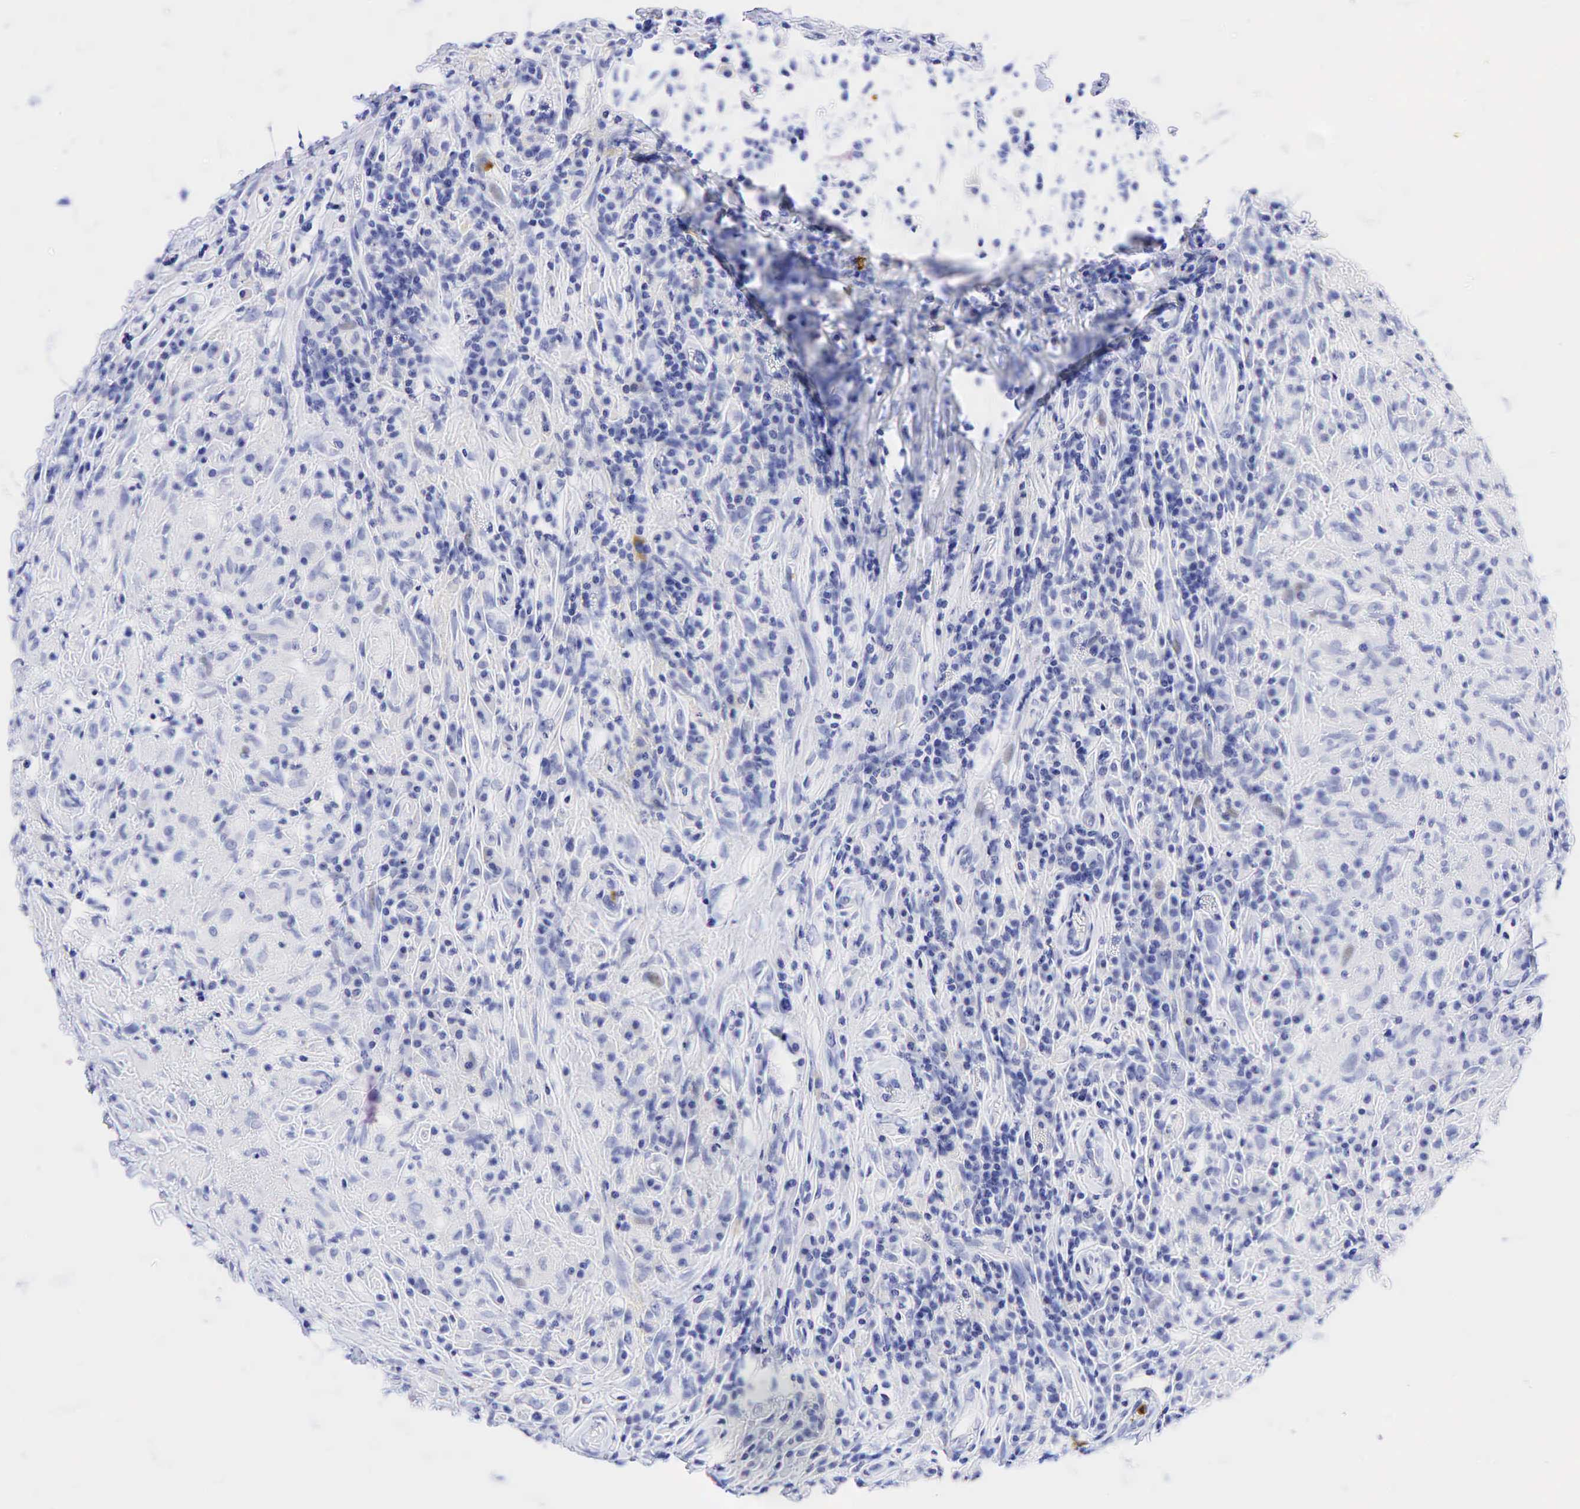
{"staining": {"intensity": "negative", "quantity": "none", "location": "none"}, "tissue": "testis cancer", "cell_type": "Tumor cells", "image_type": "cancer", "snomed": [{"axis": "morphology", "description": "Seminoma, NOS"}, {"axis": "topography", "description": "Testis"}], "caption": "High magnification brightfield microscopy of testis cancer (seminoma) stained with DAB (3,3'-diaminobenzidine) (brown) and counterstained with hematoxylin (blue): tumor cells show no significant positivity. Nuclei are stained in blue.", "gene": "FUT4", "patient": {"sex": "male", "age": 34}}